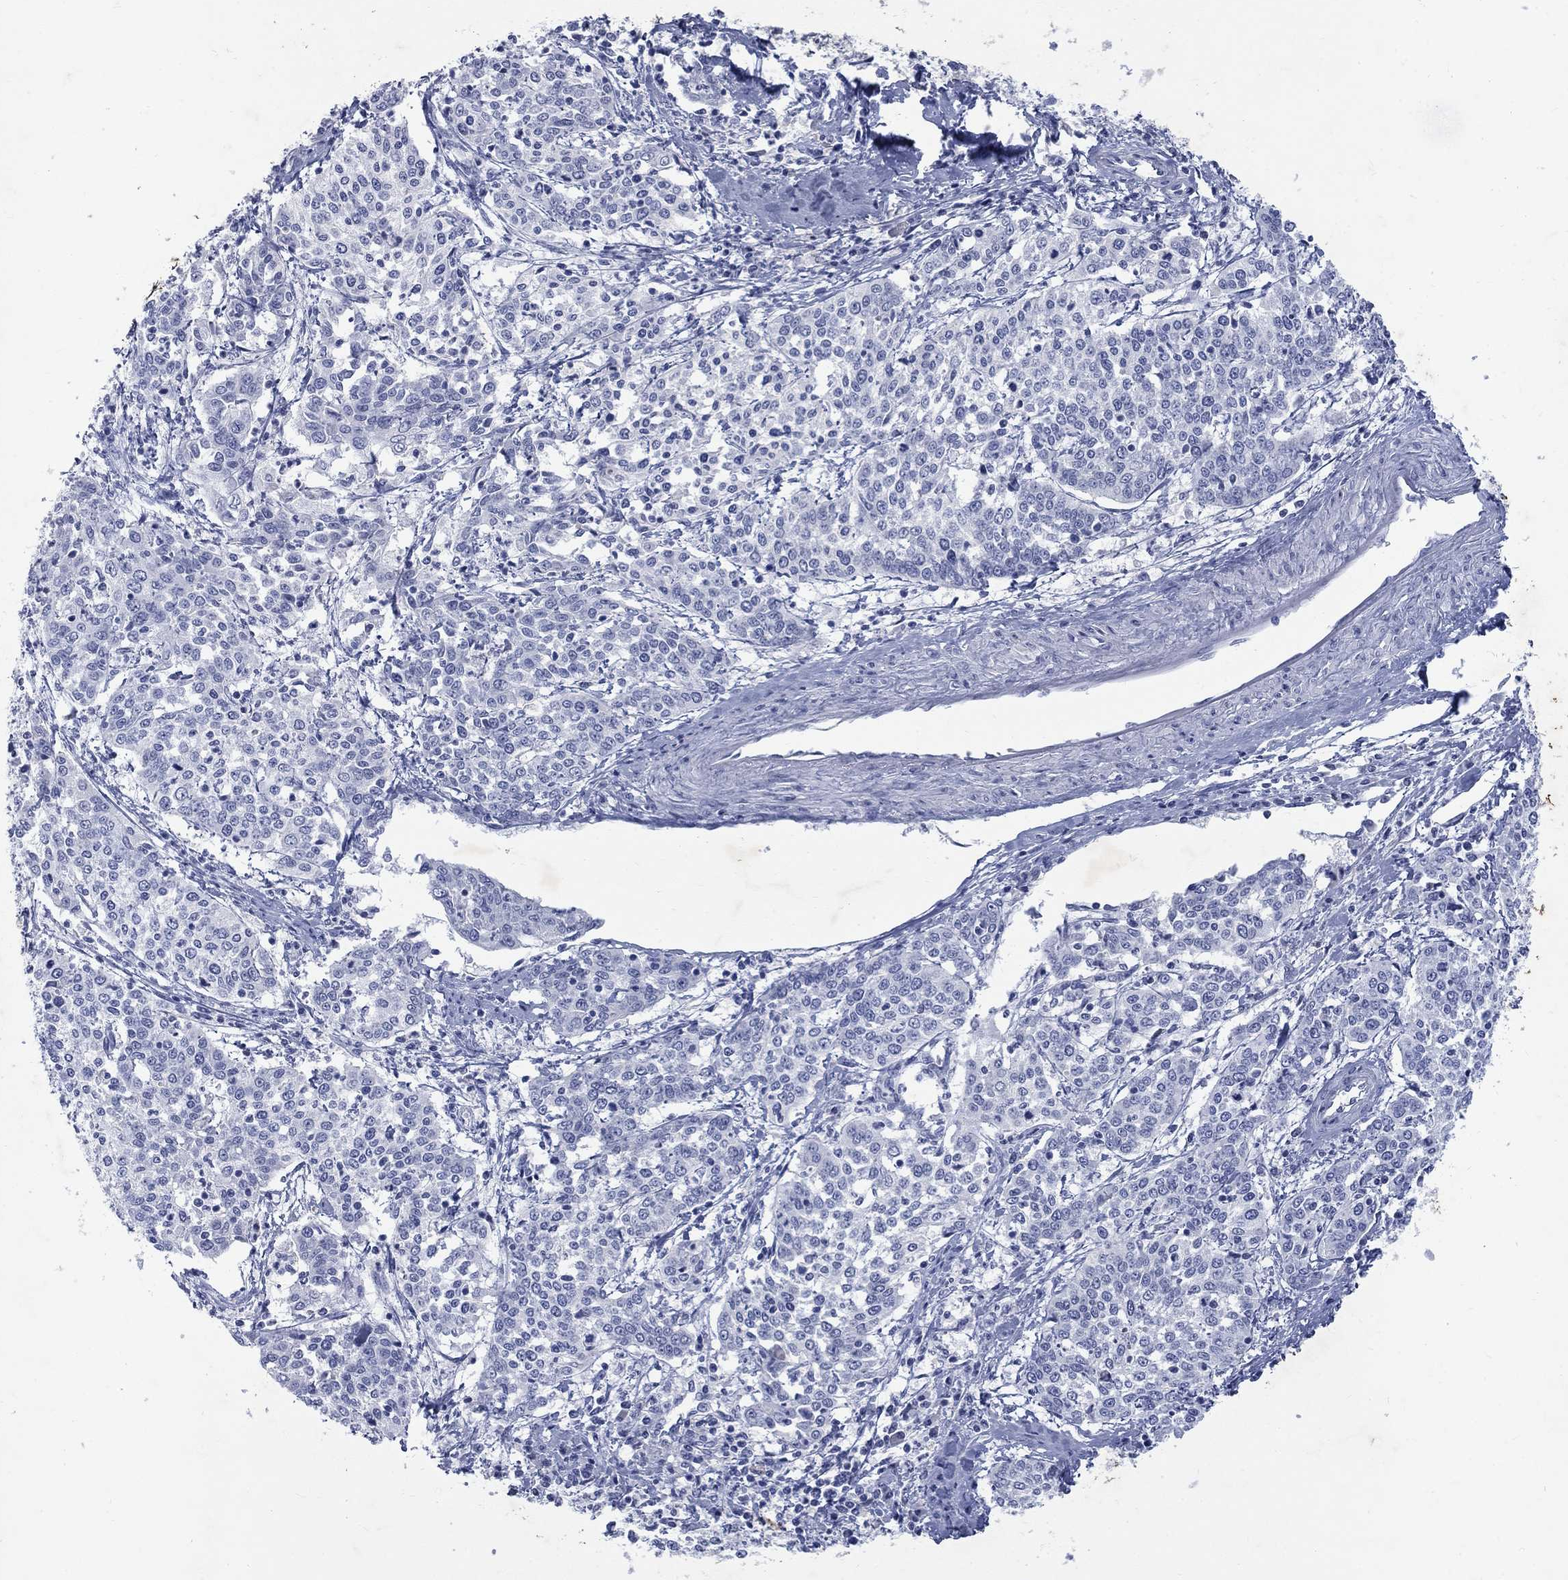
{"staining": {"intensity": "negative", "quantity": "none", "location": "none"}, "tissue": "cervical cancer", "cell_type": "Tumor cells", "image_type": "cancer", "snomed": [{"axis": "morphology", "description": "Squamous cell carcinoma, NOS"}, {"axis": "topography", "description": "Cervix"}], "caption": "The image shows no significant staining in tumor cells of cervical squamous cell carcinoma. The staining was performed using DAB (3,3'-diaminobenzidine) to visualize the protein expression in brown, while the nuclei were stained in blue with hematoxylin (Magnification: 20x).", "gene": "RFTN2", "patient": {"sex": "female", "age": 41}}